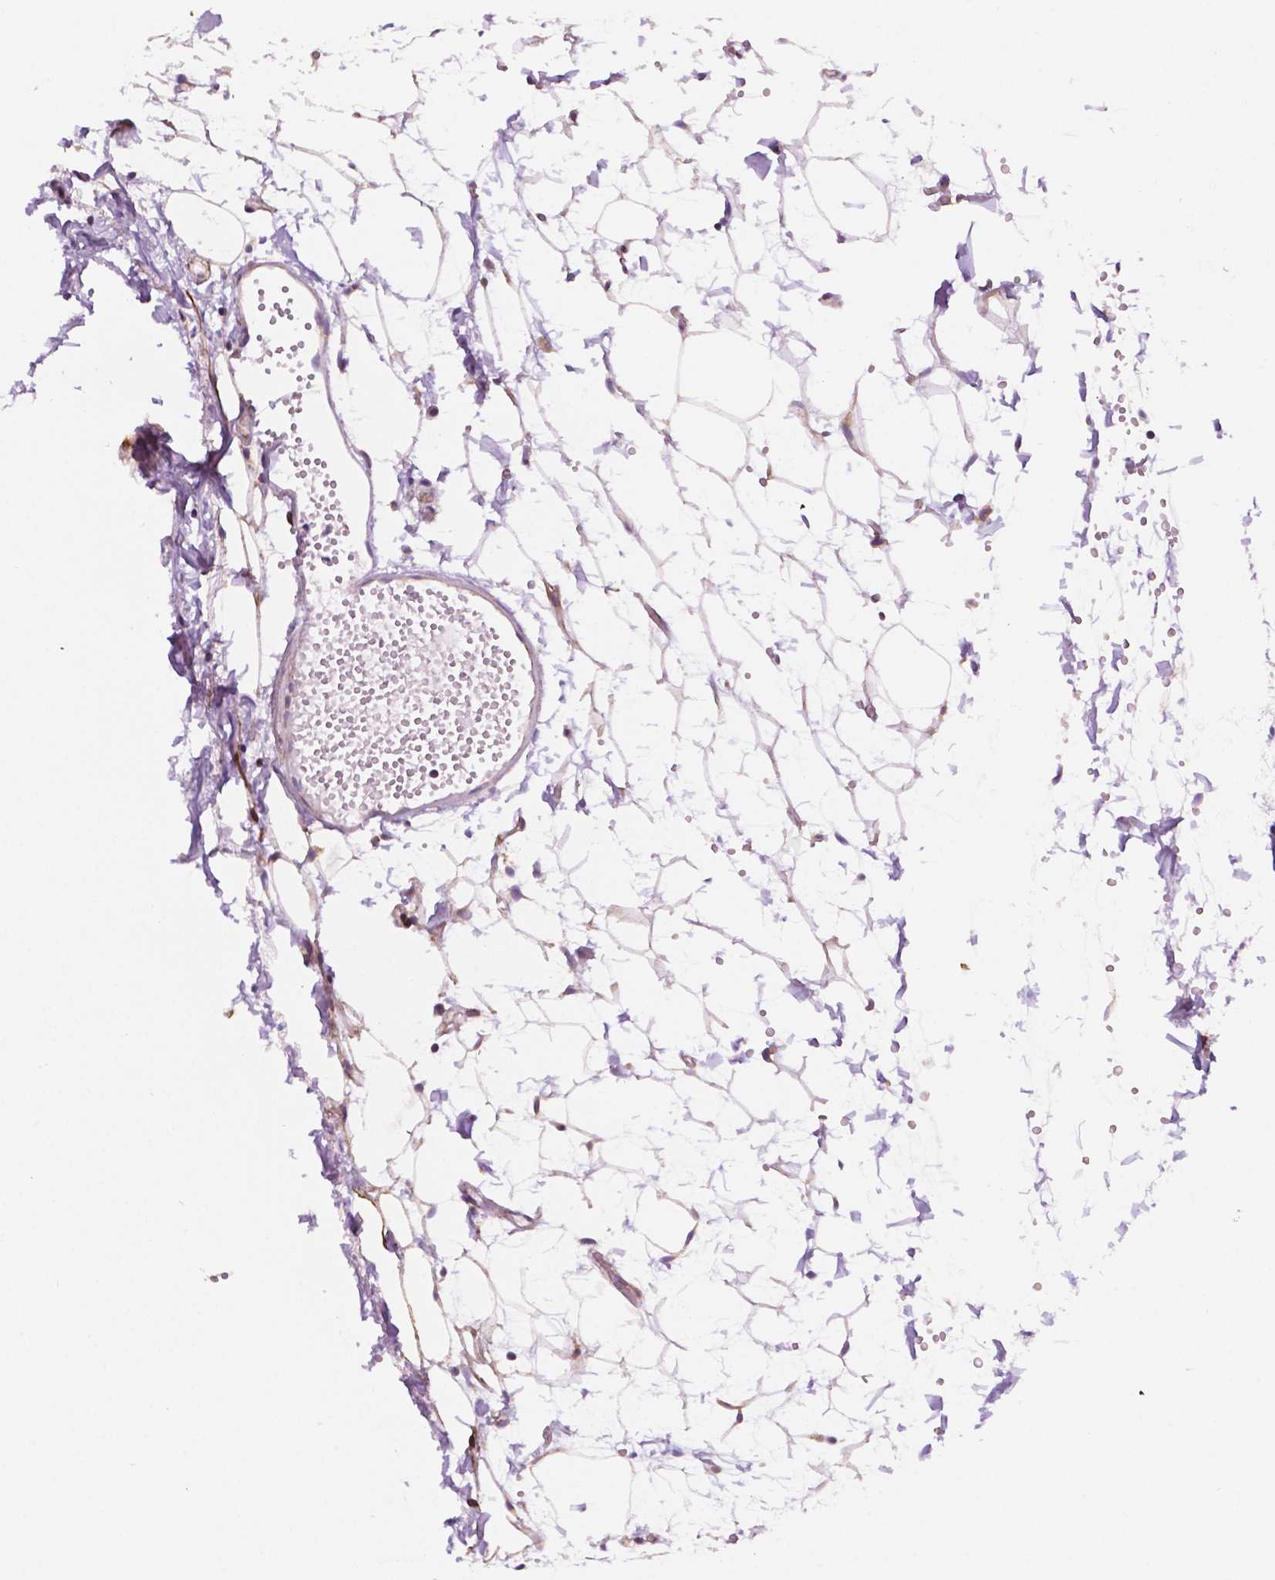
{"staining": {"intensity": "moderate", "quantity": "25%-75%", "location": "cytoplasmic/membranous"}, "tissue": "carcinoid", "cell_type": "Tumor cells", "image_type": "cancer", "snomed": [{"axis": "morphology", "description": "Carcinoid, malignant, NOS"}, {"axis": "topography", "description": "Small intestine"}], "caption": "Immunohistochemistry (DAB (3,3'-diaminobenzidine)) staining of malignant carcinoid reveals moderate cytoplasmic/membranous protein expression in approximately 25%-75% of tumor cells. (Brightfield microscopy of DAB IHC at high magnification).", "gene": "GEMIN4", "patient": {"sex": "female", "age": 65}}